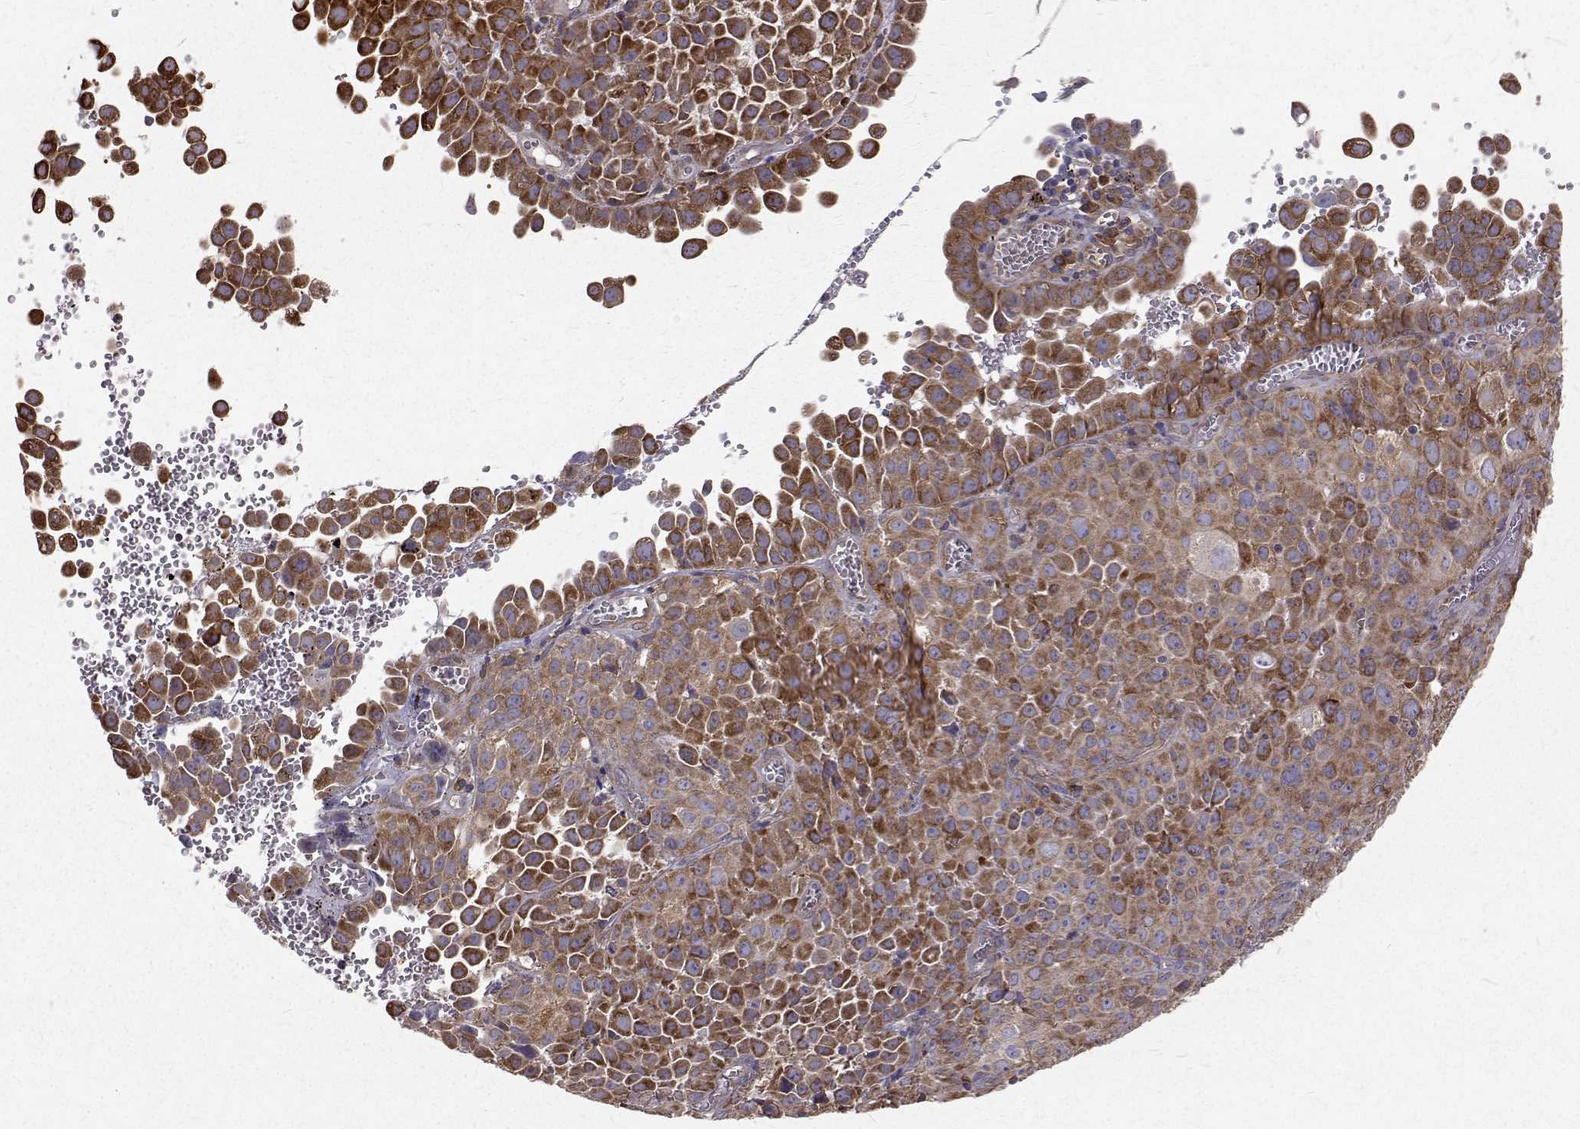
{"staining": {"intensity": "strong", "quantity": ">75%", "location": "cytoplasmic/membranous"}, "tissue": "cervical cancer", "cell_type": "Tumor cells", "image_type": "cancer", "snomed": [{"axis": "morphology", "description": "Squamous cell carcinoma, NOS"}, {"axis": "topography", "description": "Cervix"}], "caption": "A micrograph of human cervical squamous cell carcinoma stained for a protein demonstrates strong cytoplasmic/membranous brown staining in tumor cells.", "gene": "FARSB", "patient": {"sex": "female", "age": 55}}